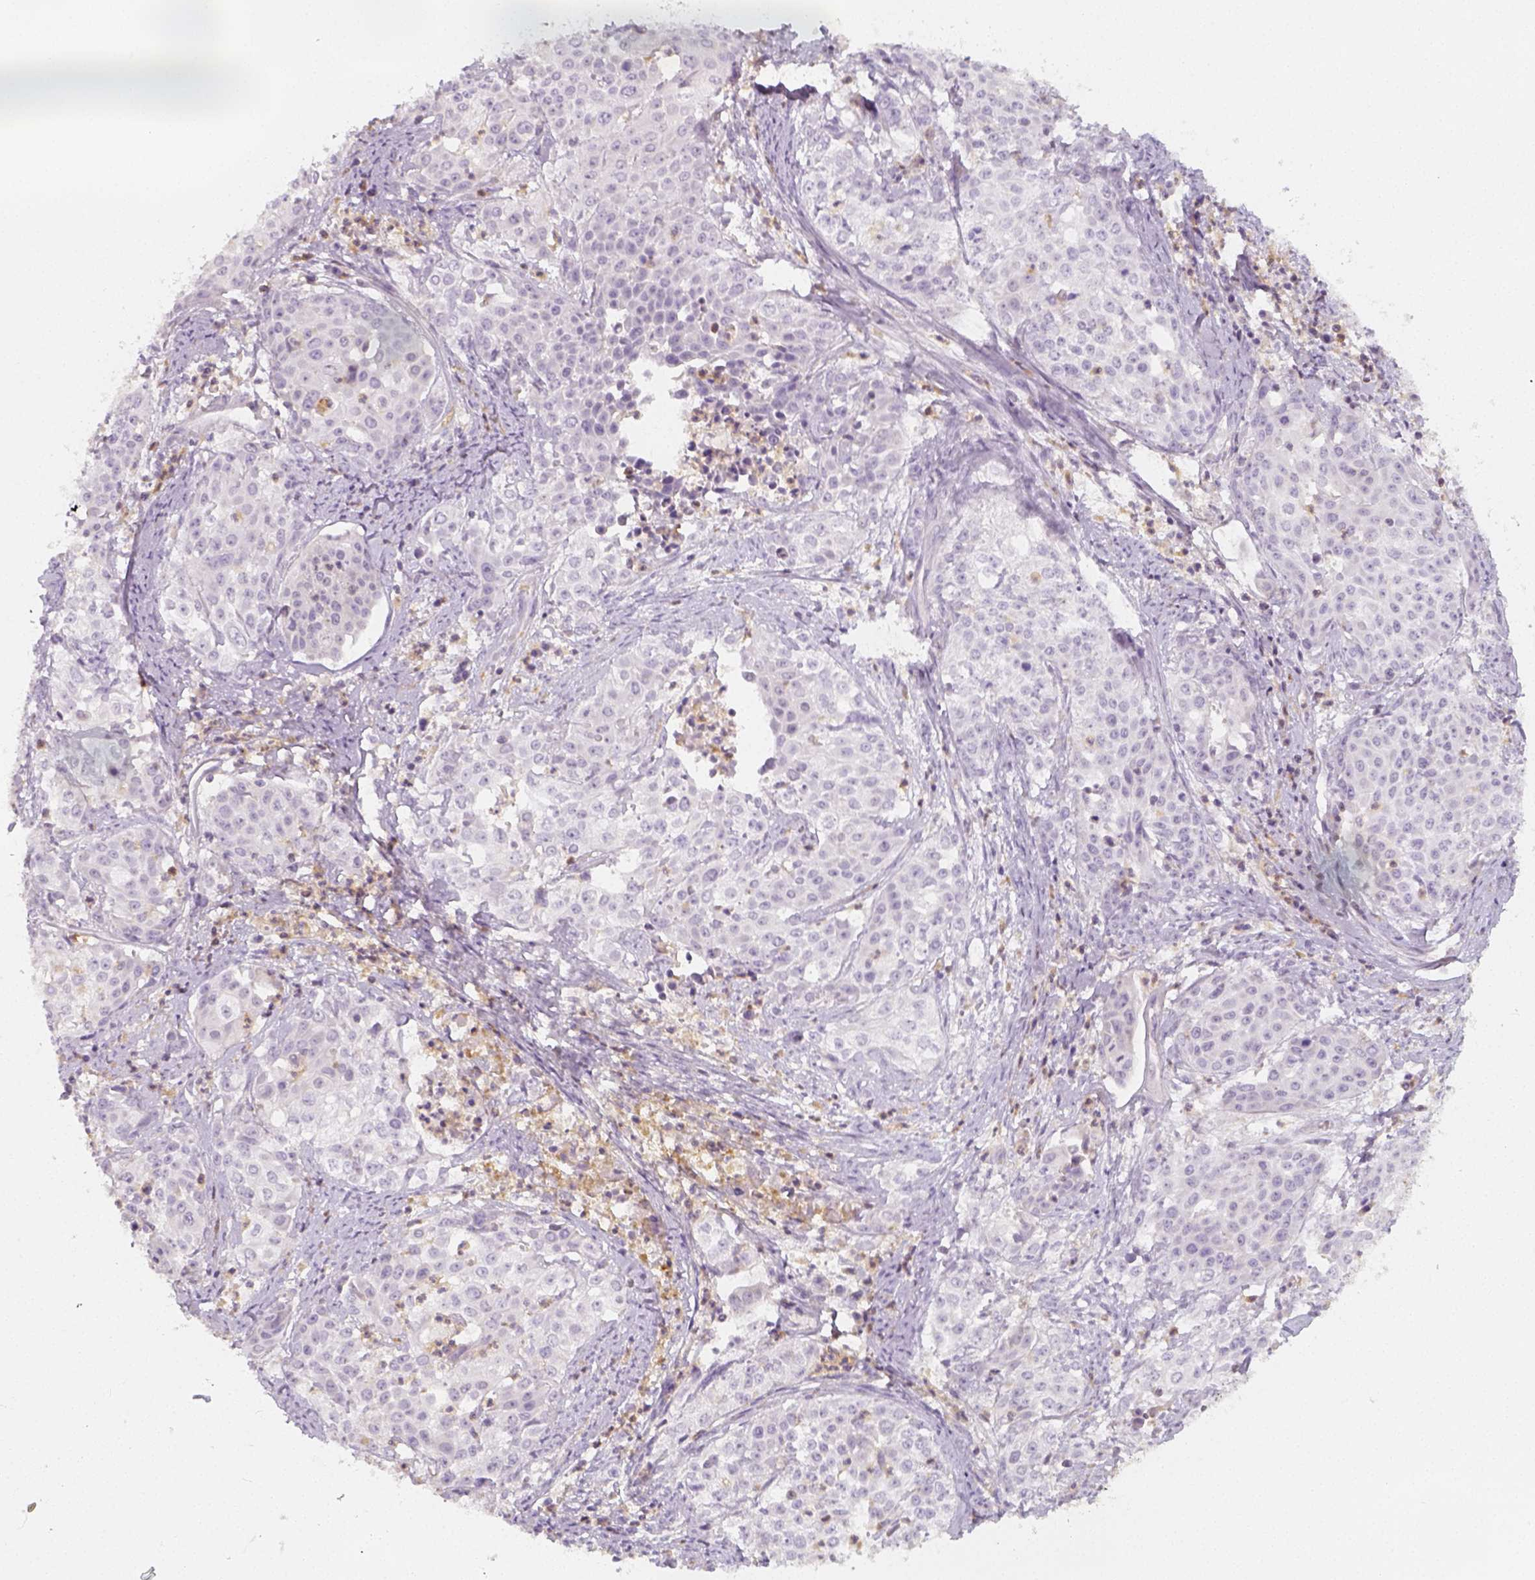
{"staining": {"intensity": "negative", "quantity": "none", "location": "none"}, "tissue": "cervical cancer", "cell_type": "Tumor cells", "image_type": "cancer", "snomed": [{"axis": "morphology", "description": "Squamous cell carcinoma, NOS"}, {"axis": "topography", "description": "Cervix"}], "caption": "DAB immunohistochemical staining of cervical squamous cell carcinoma shows no significant positivity in tumor cells.", "gene": "PTPRJ", "patient": {"sex": "female", "age": 39}}